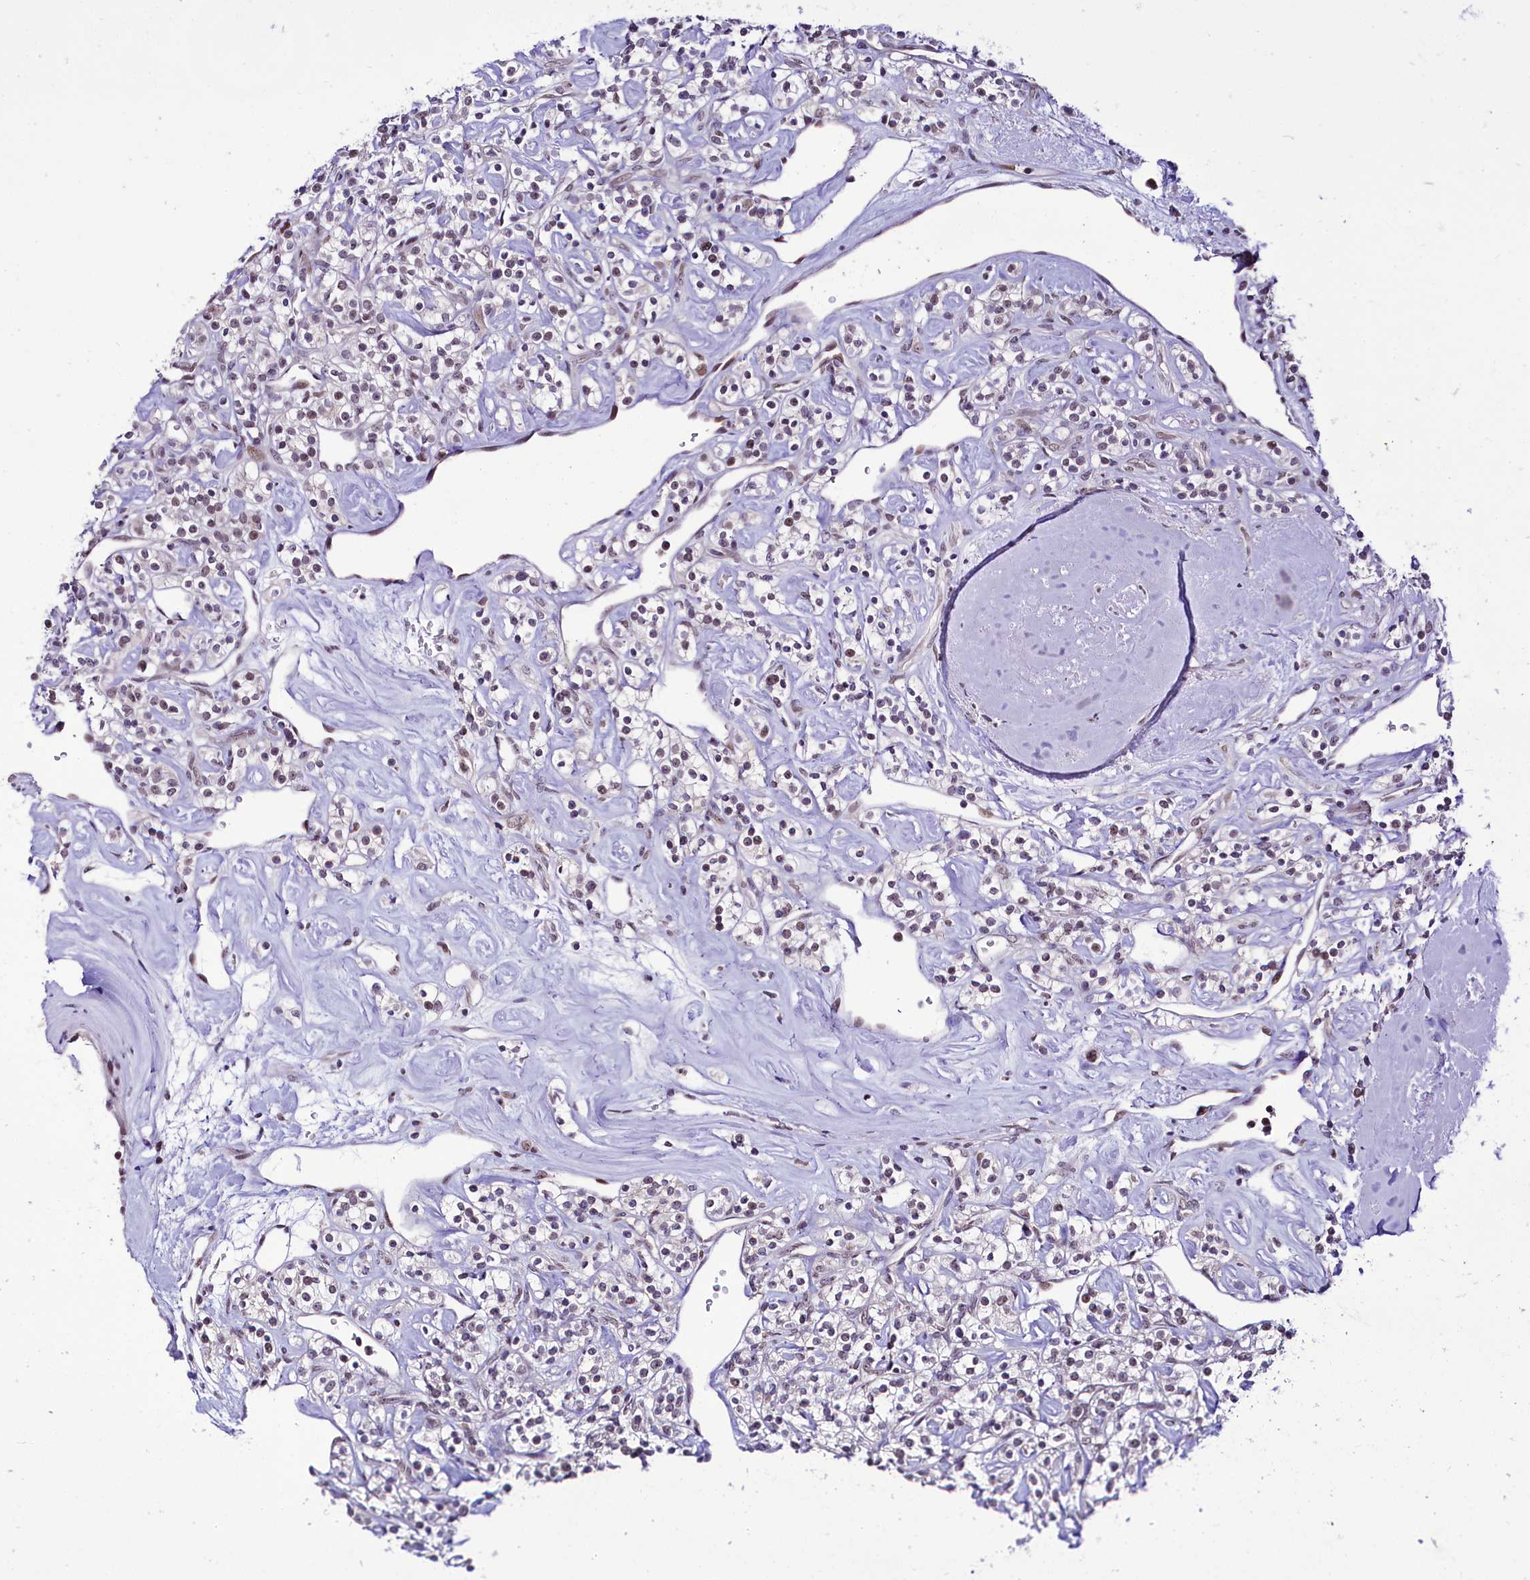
{"staining": {"intensity": "weak", "quantity": "<25%", "location": "nuclear"}, "tissue": "renal cancer", "cell_type": "Tumor cells", "image_type": "cancer", "snomed": [{"axis": "morphology", "description": "Adenocarcinoma, NOS"}, {"axis": "topography", "description": "Kidney"}], "caption": "IHC micrograph of renal adenocarcinoma stained for a protein (brown), which reveals no positivity in tumor cells.", "gene": "SCAF11", "patient": {"sex": "male", "age": 77}}